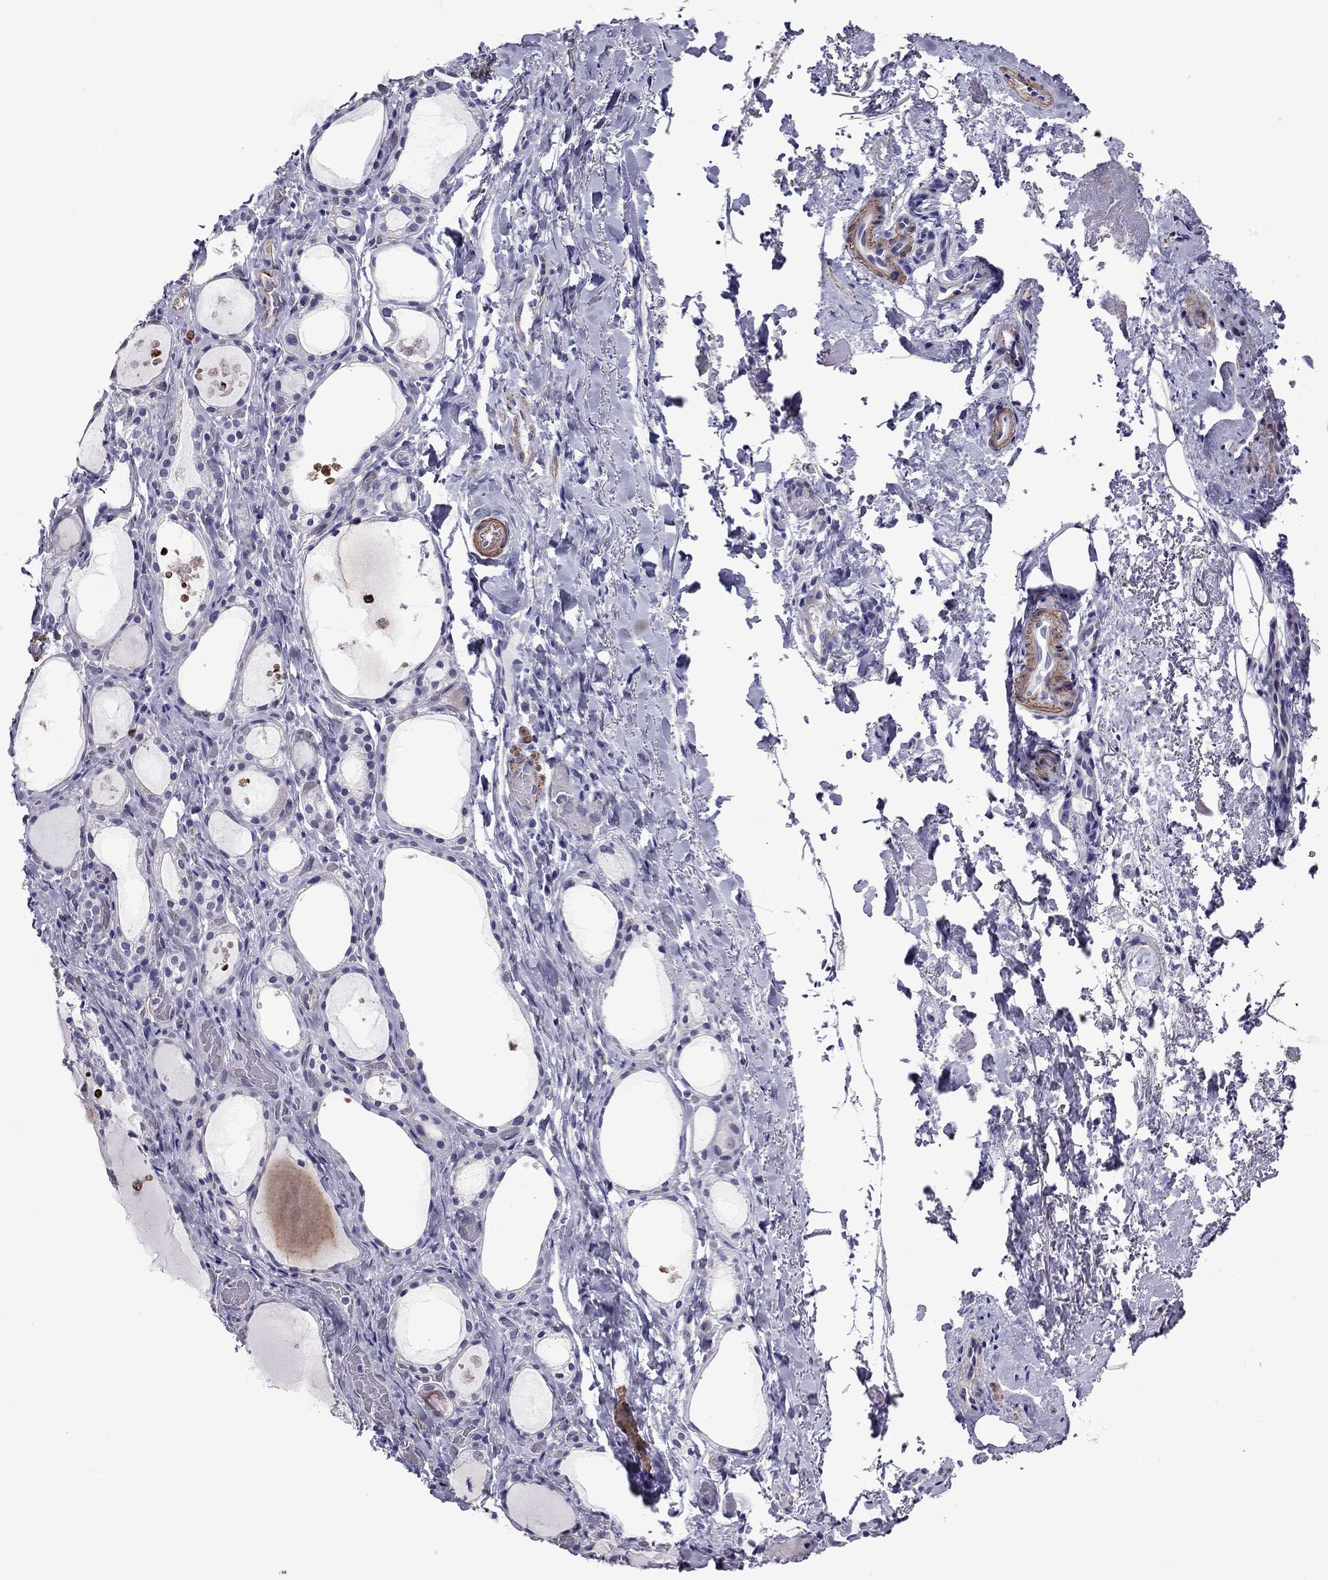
{"staining": {"intensity": "negative", "quantity": "none", "location": "none"}, "tissue": "thyroid gland", "cell_type": "Glandular cells", "image_type": "normal", "snomed": [{"axis": "morphology", "description": "Normal tissue, NOS"}, {"axis": "topography", "description": "Thyroid gland"}], "caption": "Glandular cells are negative for brown protein staining in normal thyroid gland. (IHC, brightfield microscopy, high magnification).", "gene": "CHRNA5", "patient": {"sex": "male", "age": 68}}